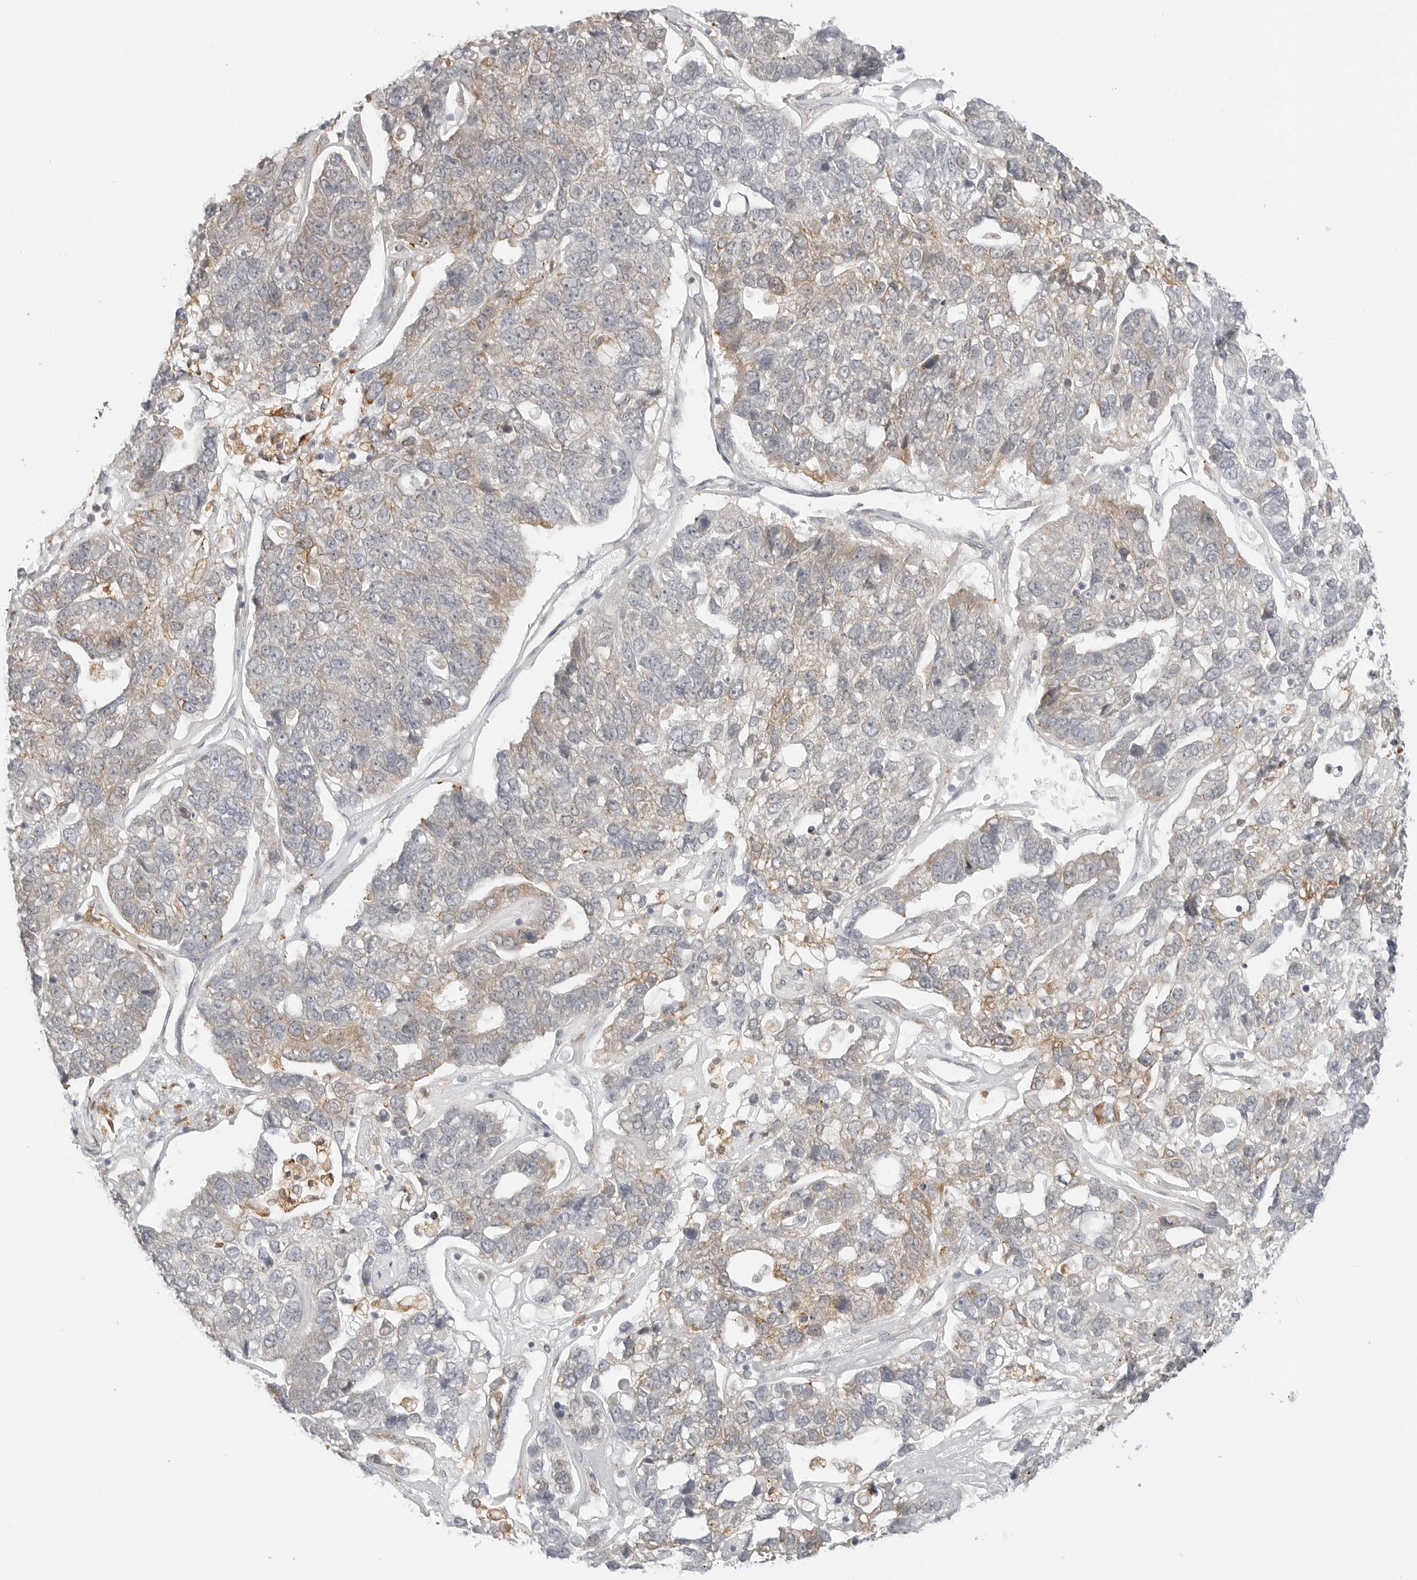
{"staining": {"intensity": "weak", "quantity": "<25%", "location": "cytoplasmic/membranous"}, "tissue": "pancreatic cancer", "cell_type": "Tumor cells", "image_type": "cancer", "snomed": [{"axis": "morphology", "description": "Adenocarcinoma, NOS"}, {"axis": "topography", "description": "Pancreas"}], "caption": "Pancreatic cancer (adenocarcinoma) stained for a protein using immunohistochemistry shows no positivity tumor cells.", "gene": "THEM4", "patient": {"sex": "female", "age": 61}}